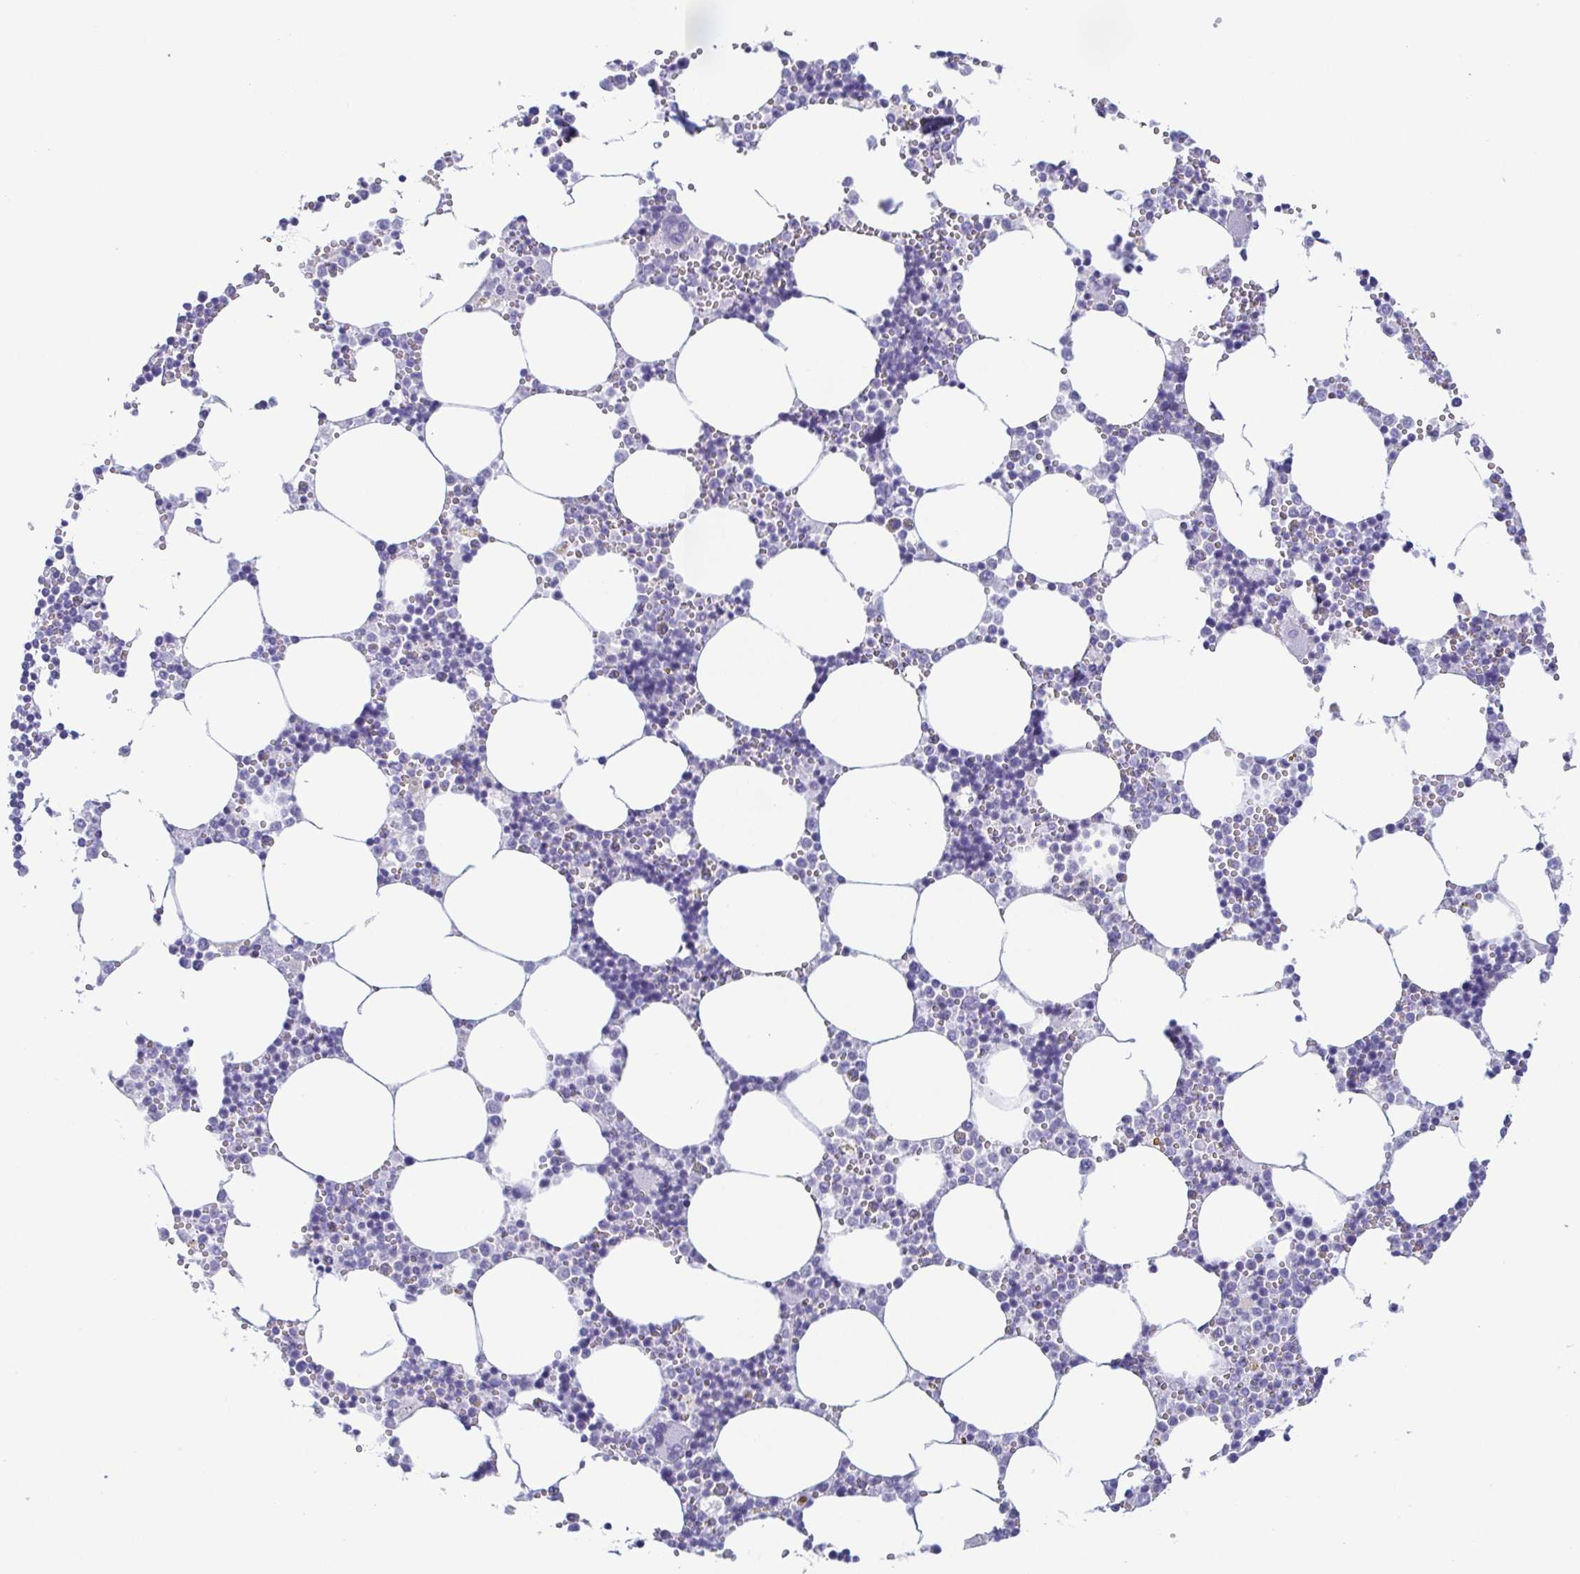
{"staining": {"intensity": "negative", "quantity": "none", "location": "none"}, "tissue": "bone marrow", "cell_type": "Hematopoietic cells", "image_type": "normal", "snomed": [{"axis": "morphology", "description": "Normal tissue, NOS"}, {"axis": "topography", "description": "Bone marrow"}], "caption": "IHC micrograph of unremarkable bone marrow stained for a protein (brown), which exhibits no positivity in hematopoietic cells.", "gene": "ENSG00000275778", "patient": {"sex": "male", "age": 54}}